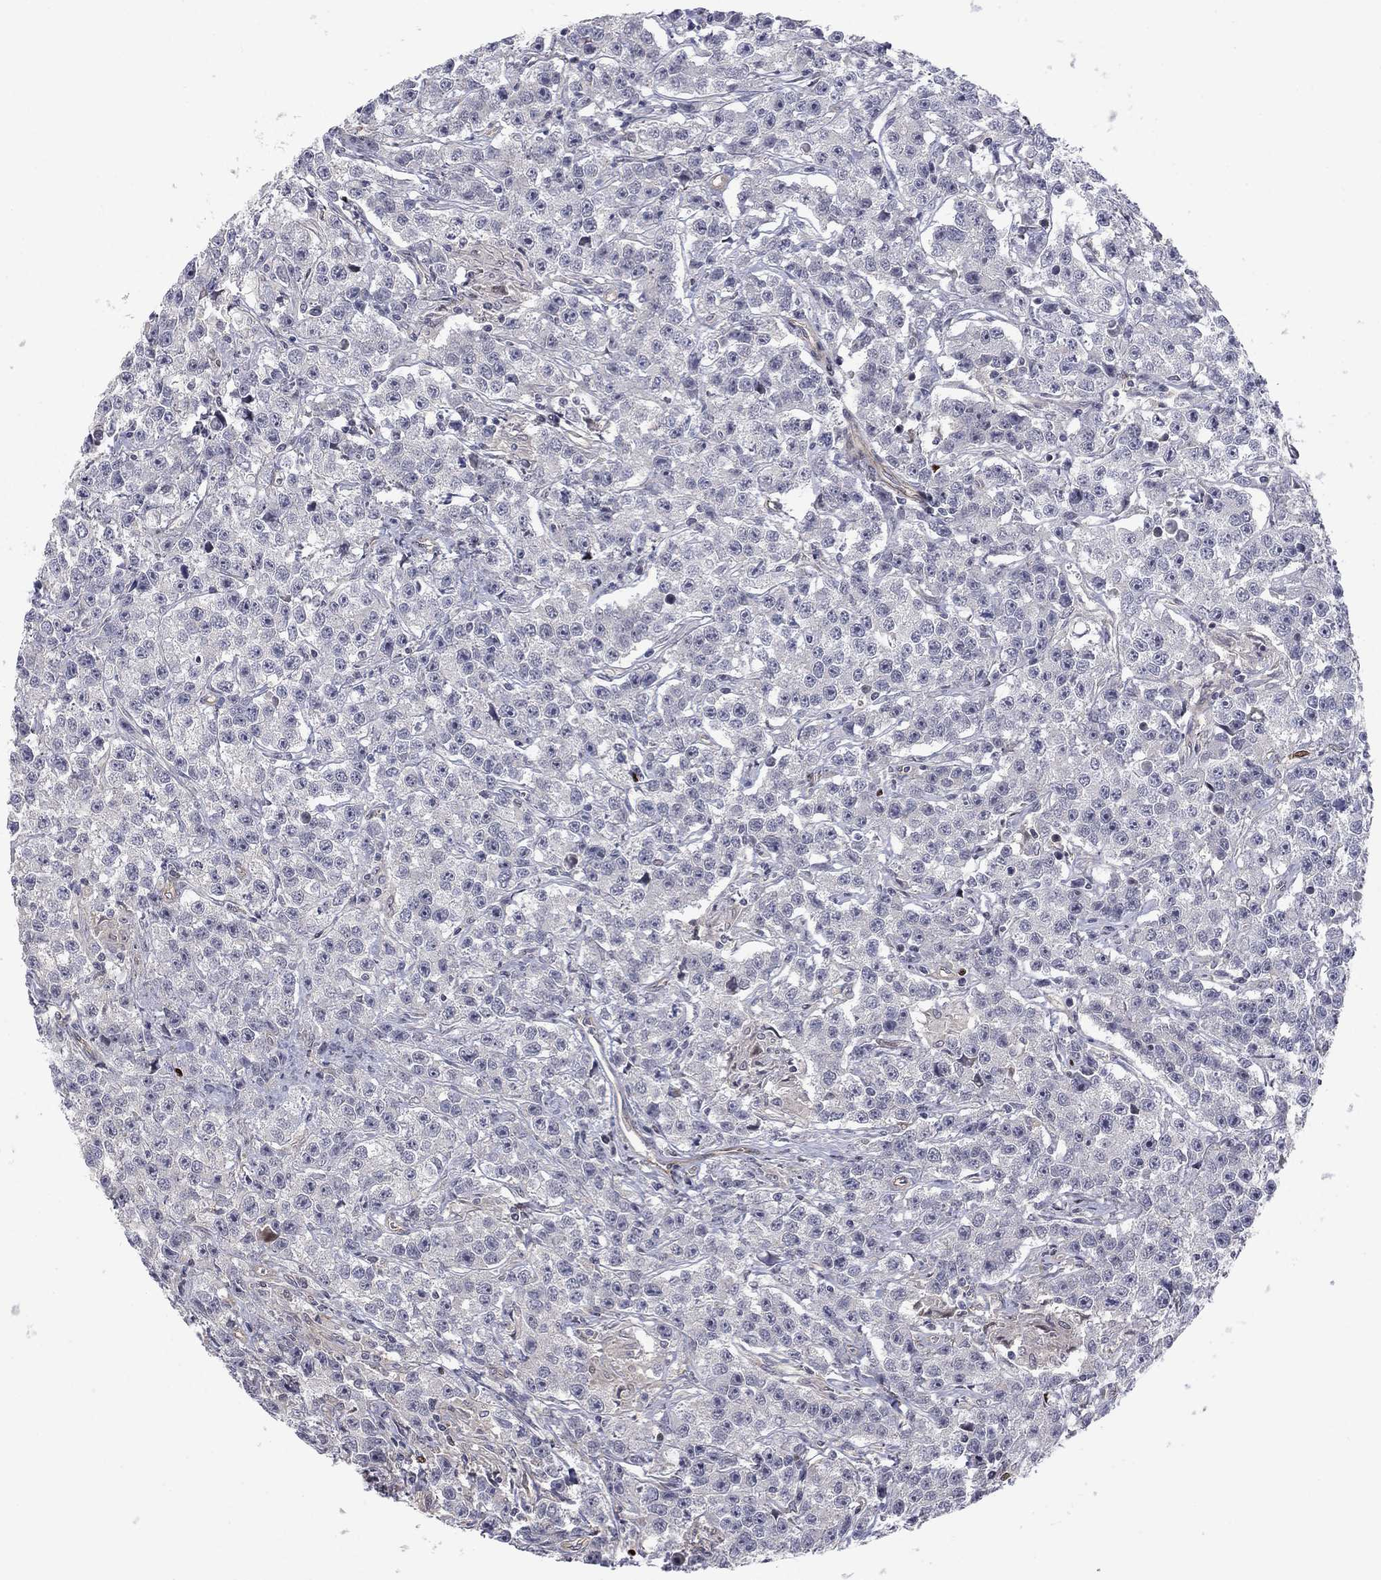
{"staining": {"intensity": "negative", "quantity": "none", "location": "none"}, "tissue": "testis cancer", "cell_type": "Tumor cells", "image_type": "cancer", "snomed": [{"axis": "morphology", "description": "Seminoma, NOS"}, {"axis": "topography", "description": "Testis"}], "caption": "The IHC photomicrograph has no significant positivity in tumor cells of seminoma (testis) tissue.", "gene": "BCL11A", "patient": {"sex": "male", "age": 59}}